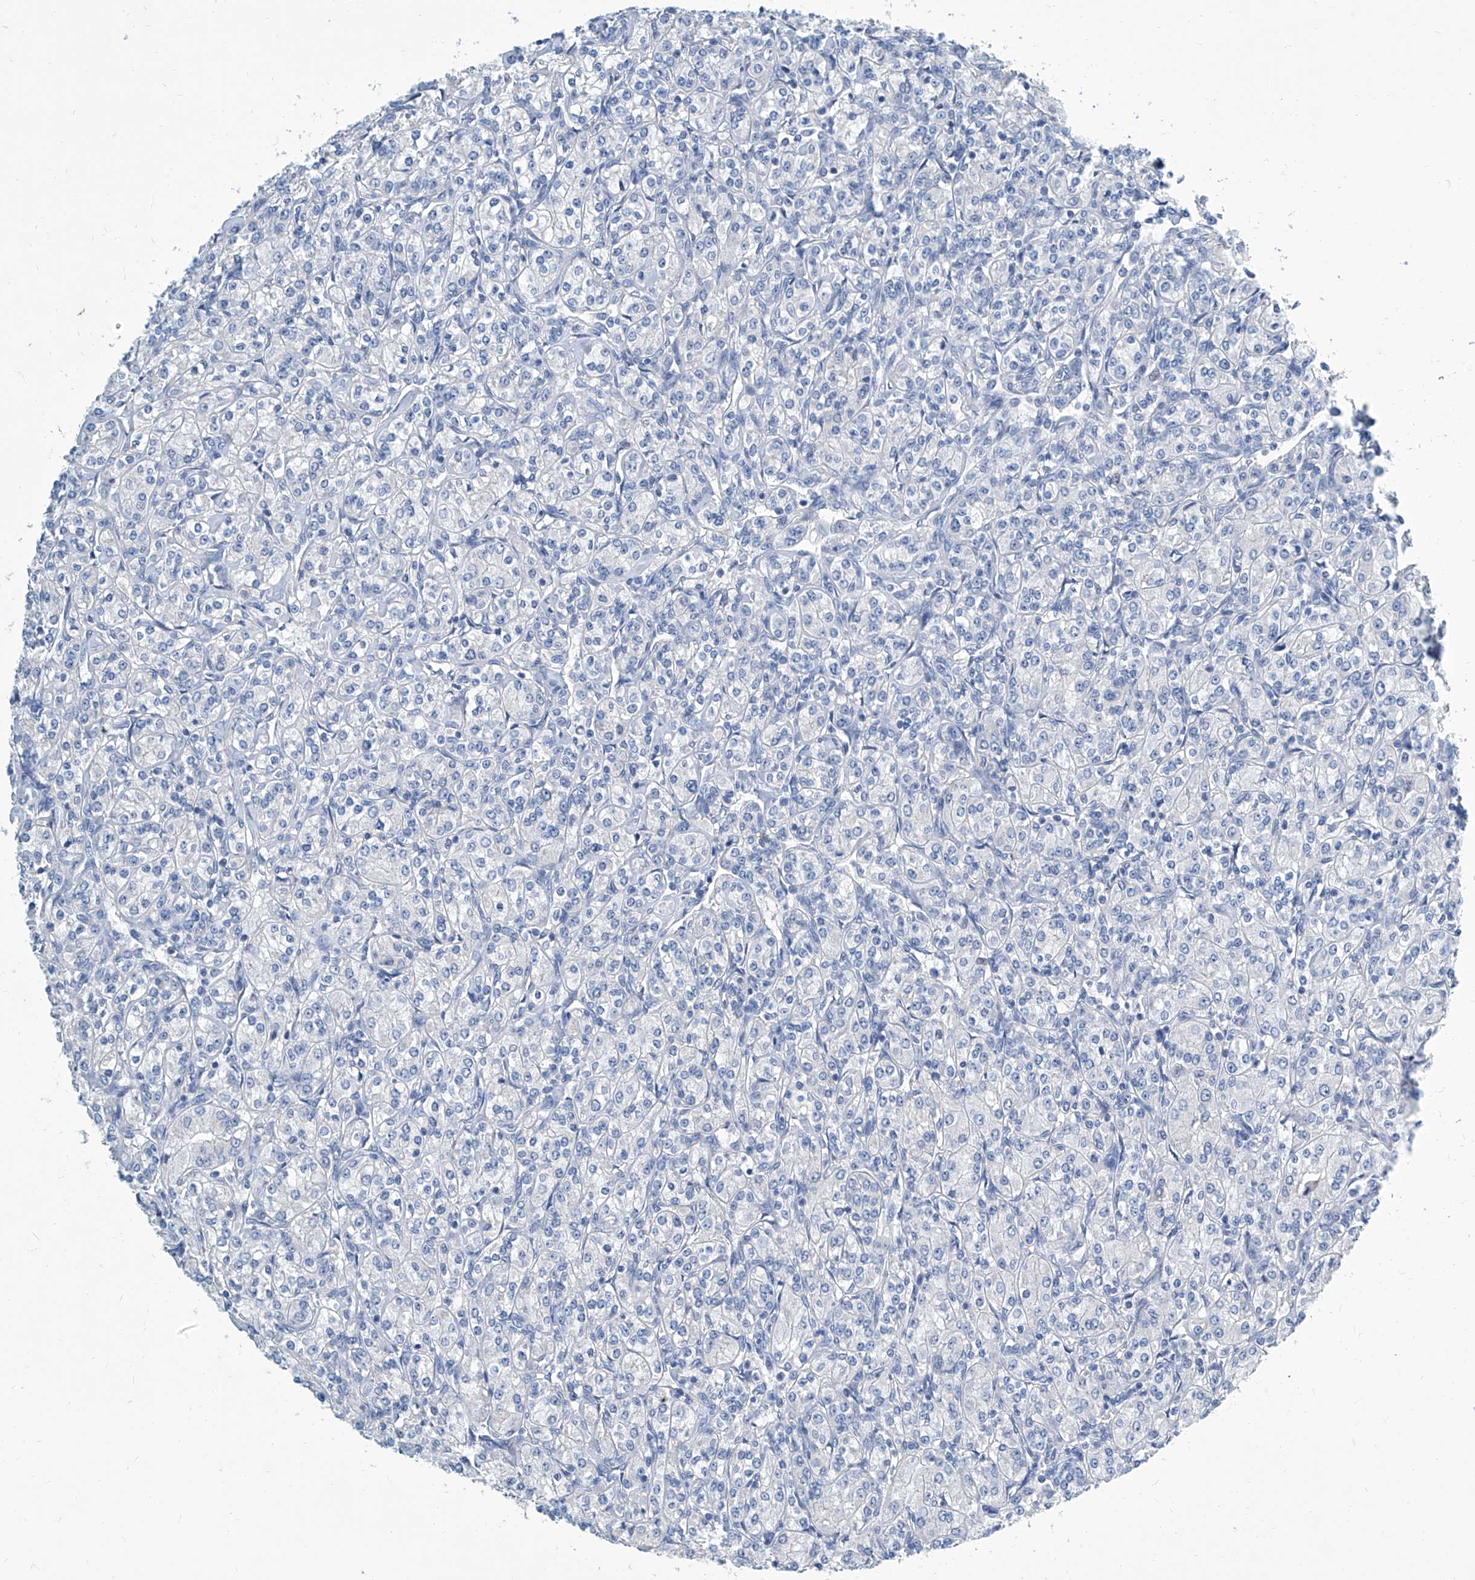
{"staining": {"intensity": "negative", "quantity": "none", "location": "none"}, "tissue": "renal cancer", "cell_type": "Tumor cells", "image_type": "cancer", "snomed": [{"axis": "morphology", "description": "Adenocarcinoma, NOS"}, {"axis": "topography", "description": "Kidney"}], "caption": "The IHC micrograph has no significant staining in tumor cells of renal cancer (adenocarcinoma) tissue. (DAB immunohistochemistry (IHC) visualized using brightfield microscopy, high magnification).", "gene": "ZNF519", "patient": {"sex": "male", "age": 77}}